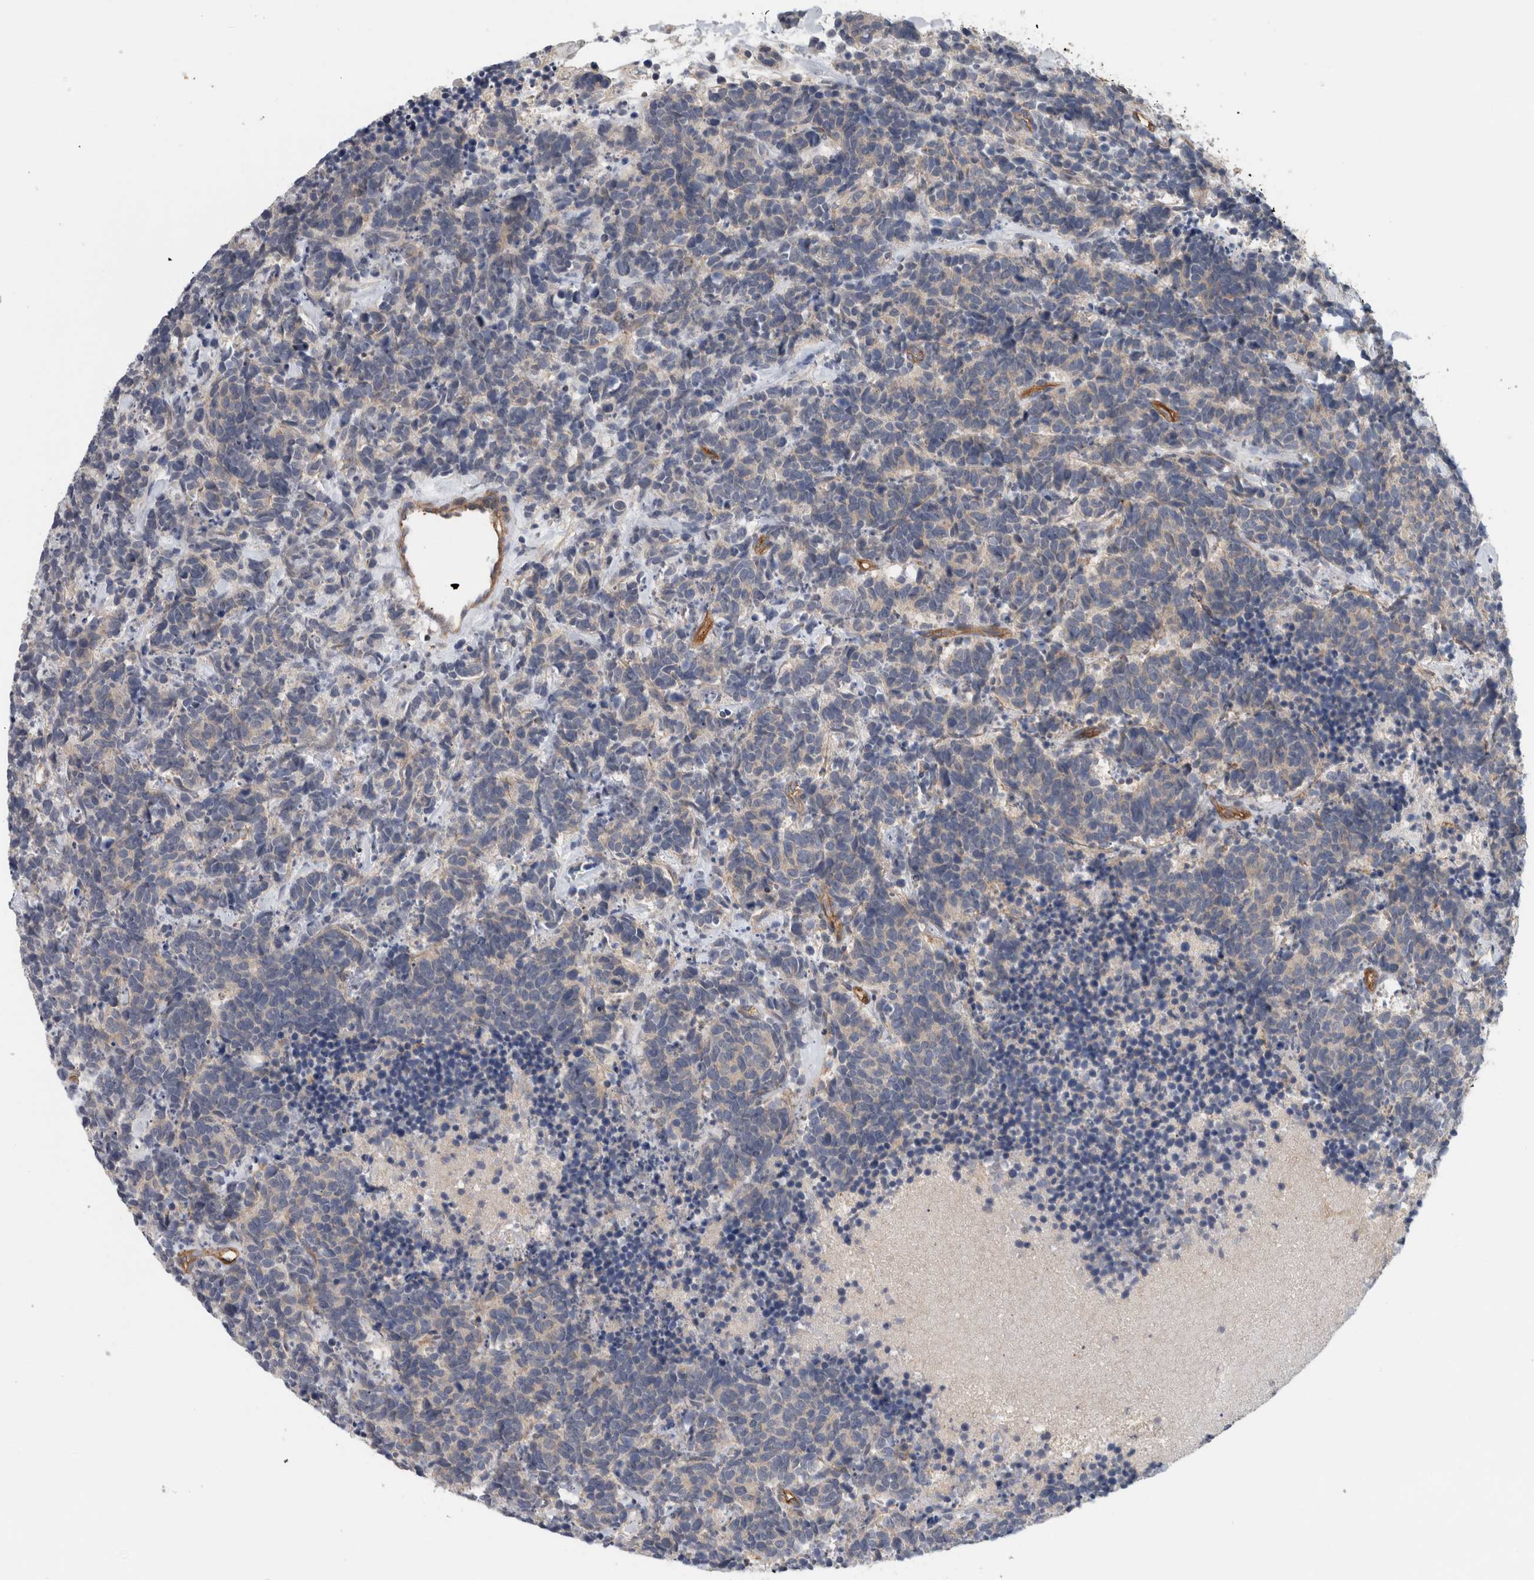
{"staining": {"intensity": "negative", "quantity": "none", "location": "none"}, "tissue": "carcinoid", "cell_type": "Tumor cells", "image_type": "cancer", "snomed": [{"axis": "morphology", "description": "Carcinoma, NOS"}, {"axis": "morphology", "description": "Carcinoid, malignant, NOS"}, {"axis": "topography", "description": "Urinary bladder"}], "caption": "This is an immunohistochemistry photomicrograph of carcinoid. There is no positivity in tumor cells.", "gene": "CD59", "patient": {"sex": "male", "age": 57}}